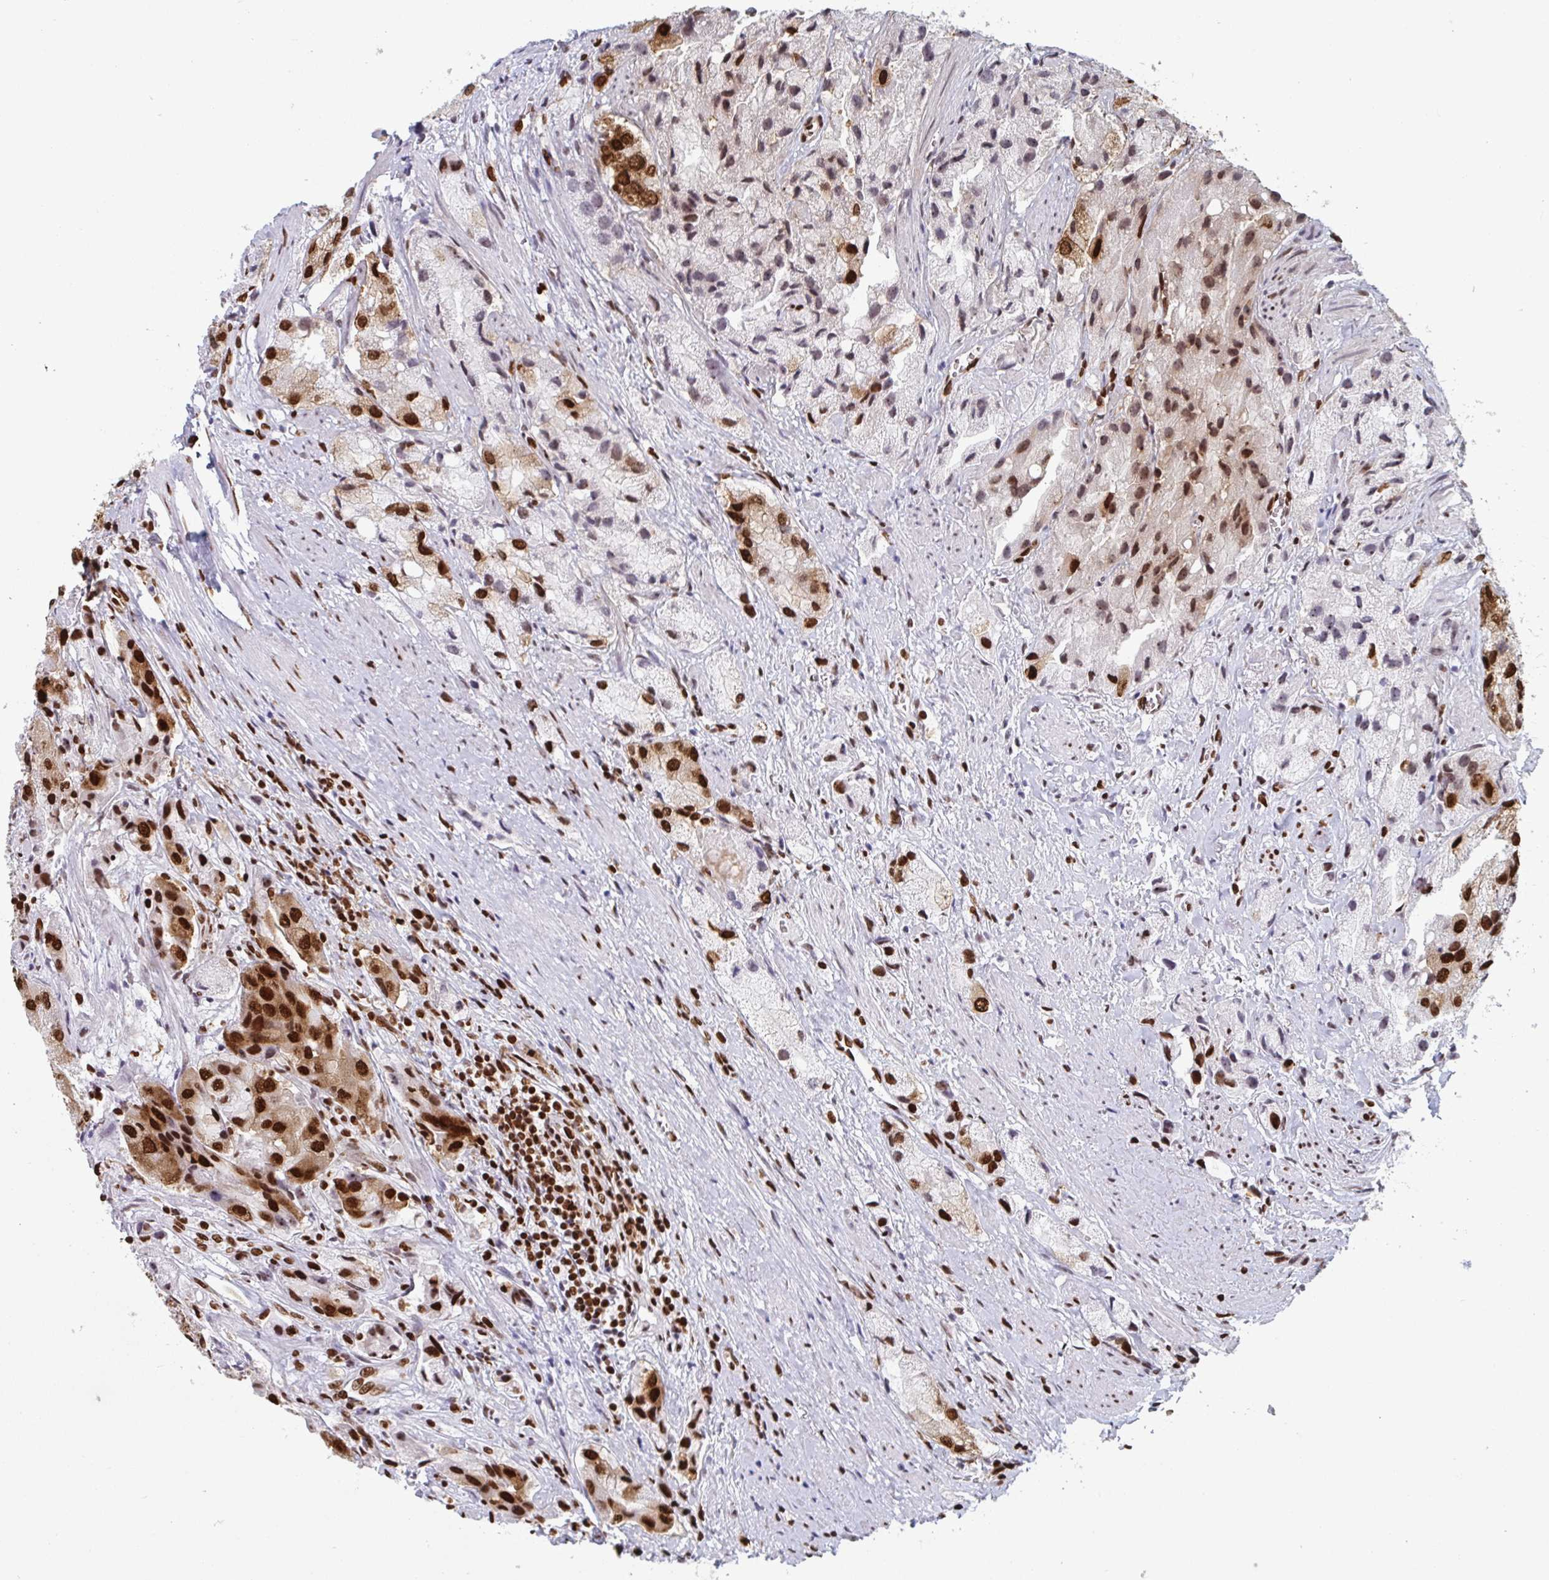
{"staining": {"intensity": "strong", "quantity": ">75%", "location": "cytoplasmic/membranous,nuclear"}, "tissue": "prostate cancer", "cell_type": "Tumor cells", "image_type": "cancer", "snomed": [{"axis": "morphology", "description": "Adenocarcinoma, Low grade"}, {"axis": "topography", "description": "Prostate"}], "caption": "The photomicrograph shows staining of low-grade adenocarcinoma (prostate), revealing strong cytoplasmic/membranous and nuclear protein expression (brown color) within tumor cells.", "gene": "GAR1", "patient": {"sex": "male", "age": 69}}